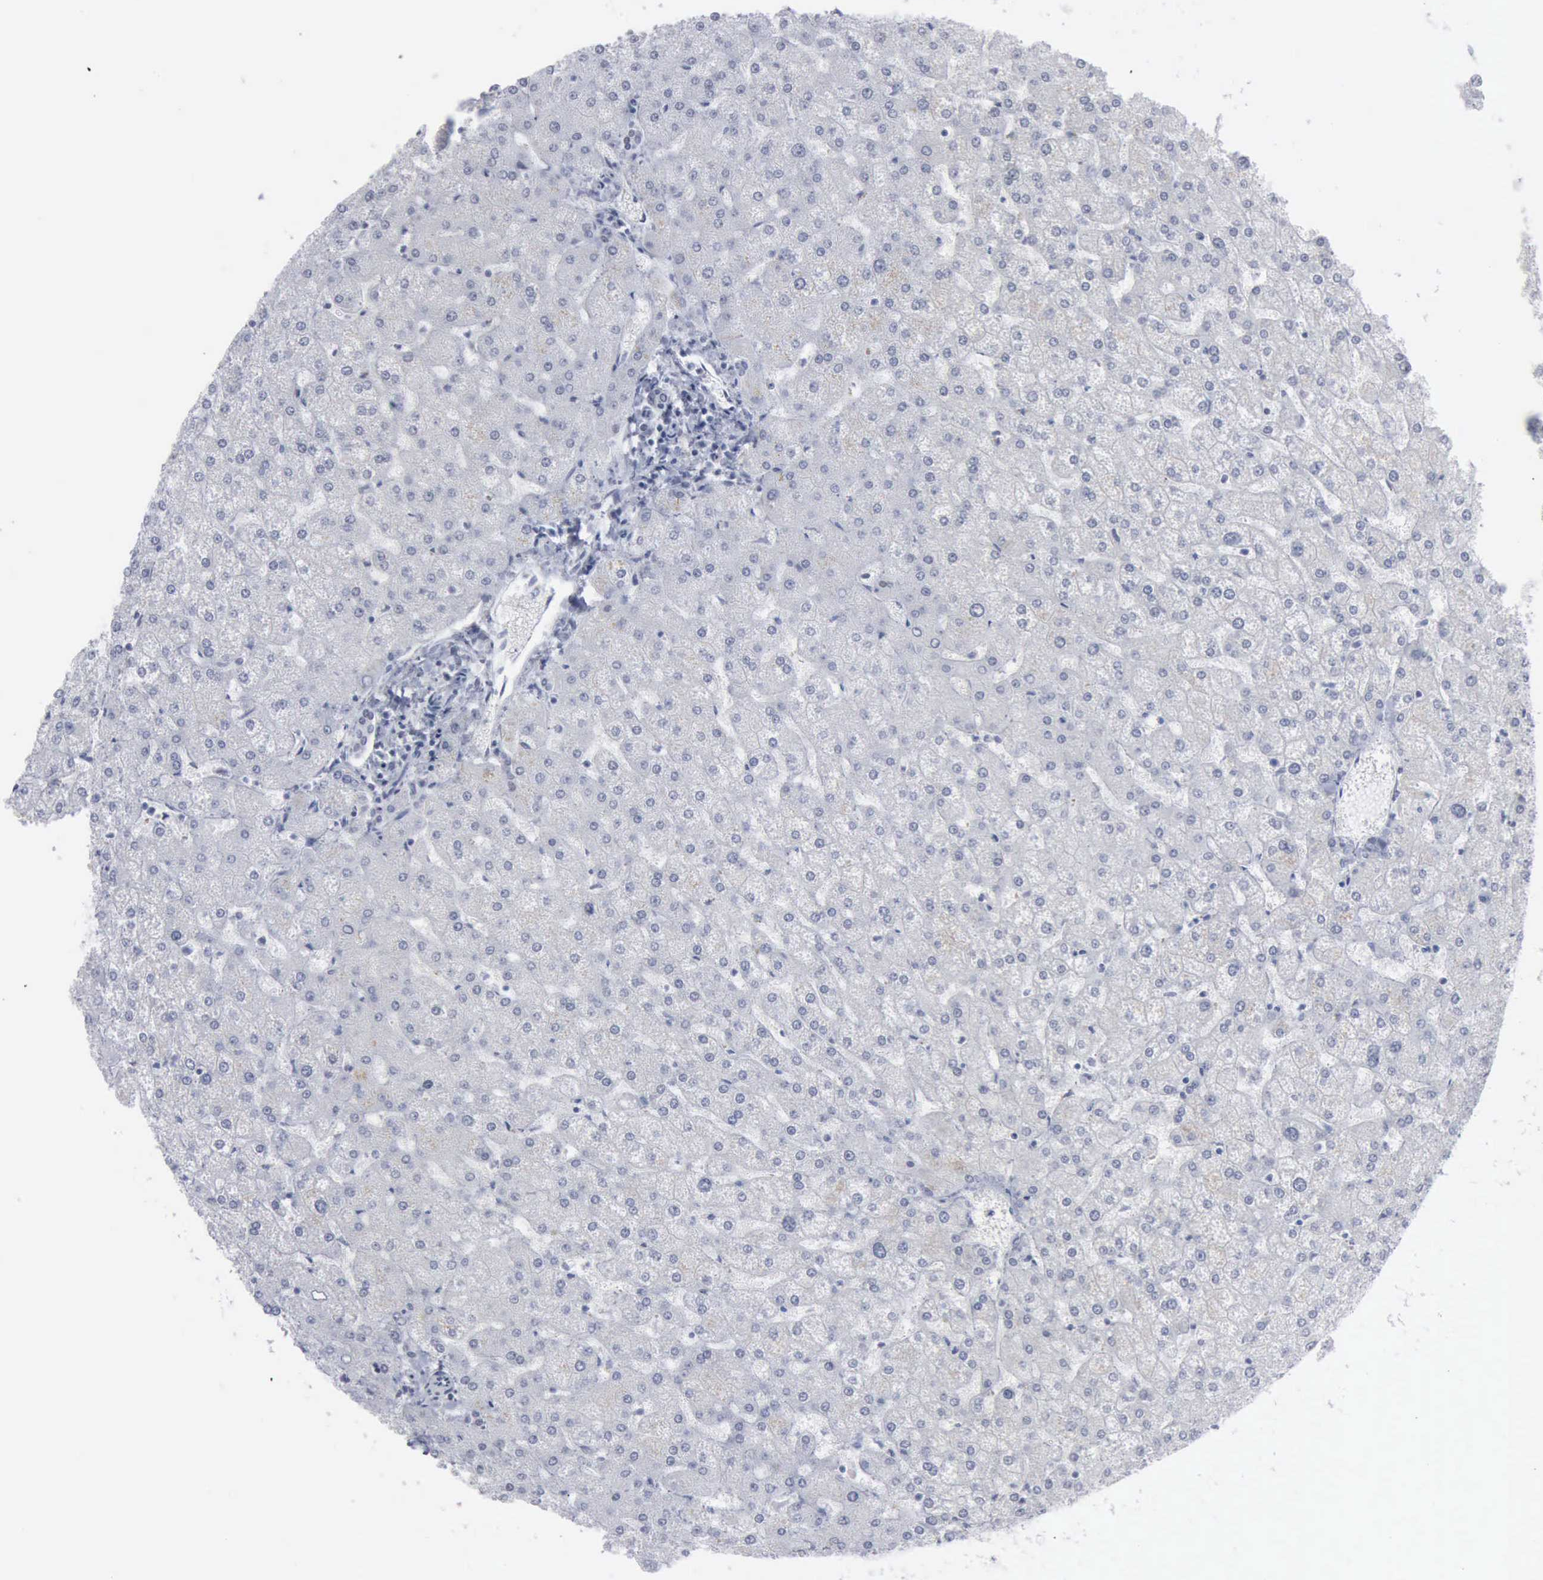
{"staining": {"intensity": "negative", "quantity": "none", "location": "none"}, "tissue": "liver", "cell_type": "Cholangiocytes", "image_type": "normal", "snomed": [{"axis": "morphology", "description": "Normal tissue, NOS"}, {"axis": "topography", "description": "Liver"}], "caption": "An immunohistochemistry (IHC) image of unremarkable liver is shown. There is no staining in cholangiocytes of liver. (Brightfield microscopy of DAB (3,3'-diaminobenzidine) immunohistochemistry at high magnification).", "gene": "XPA", "patient": {"sex": "female", "age": 32}}